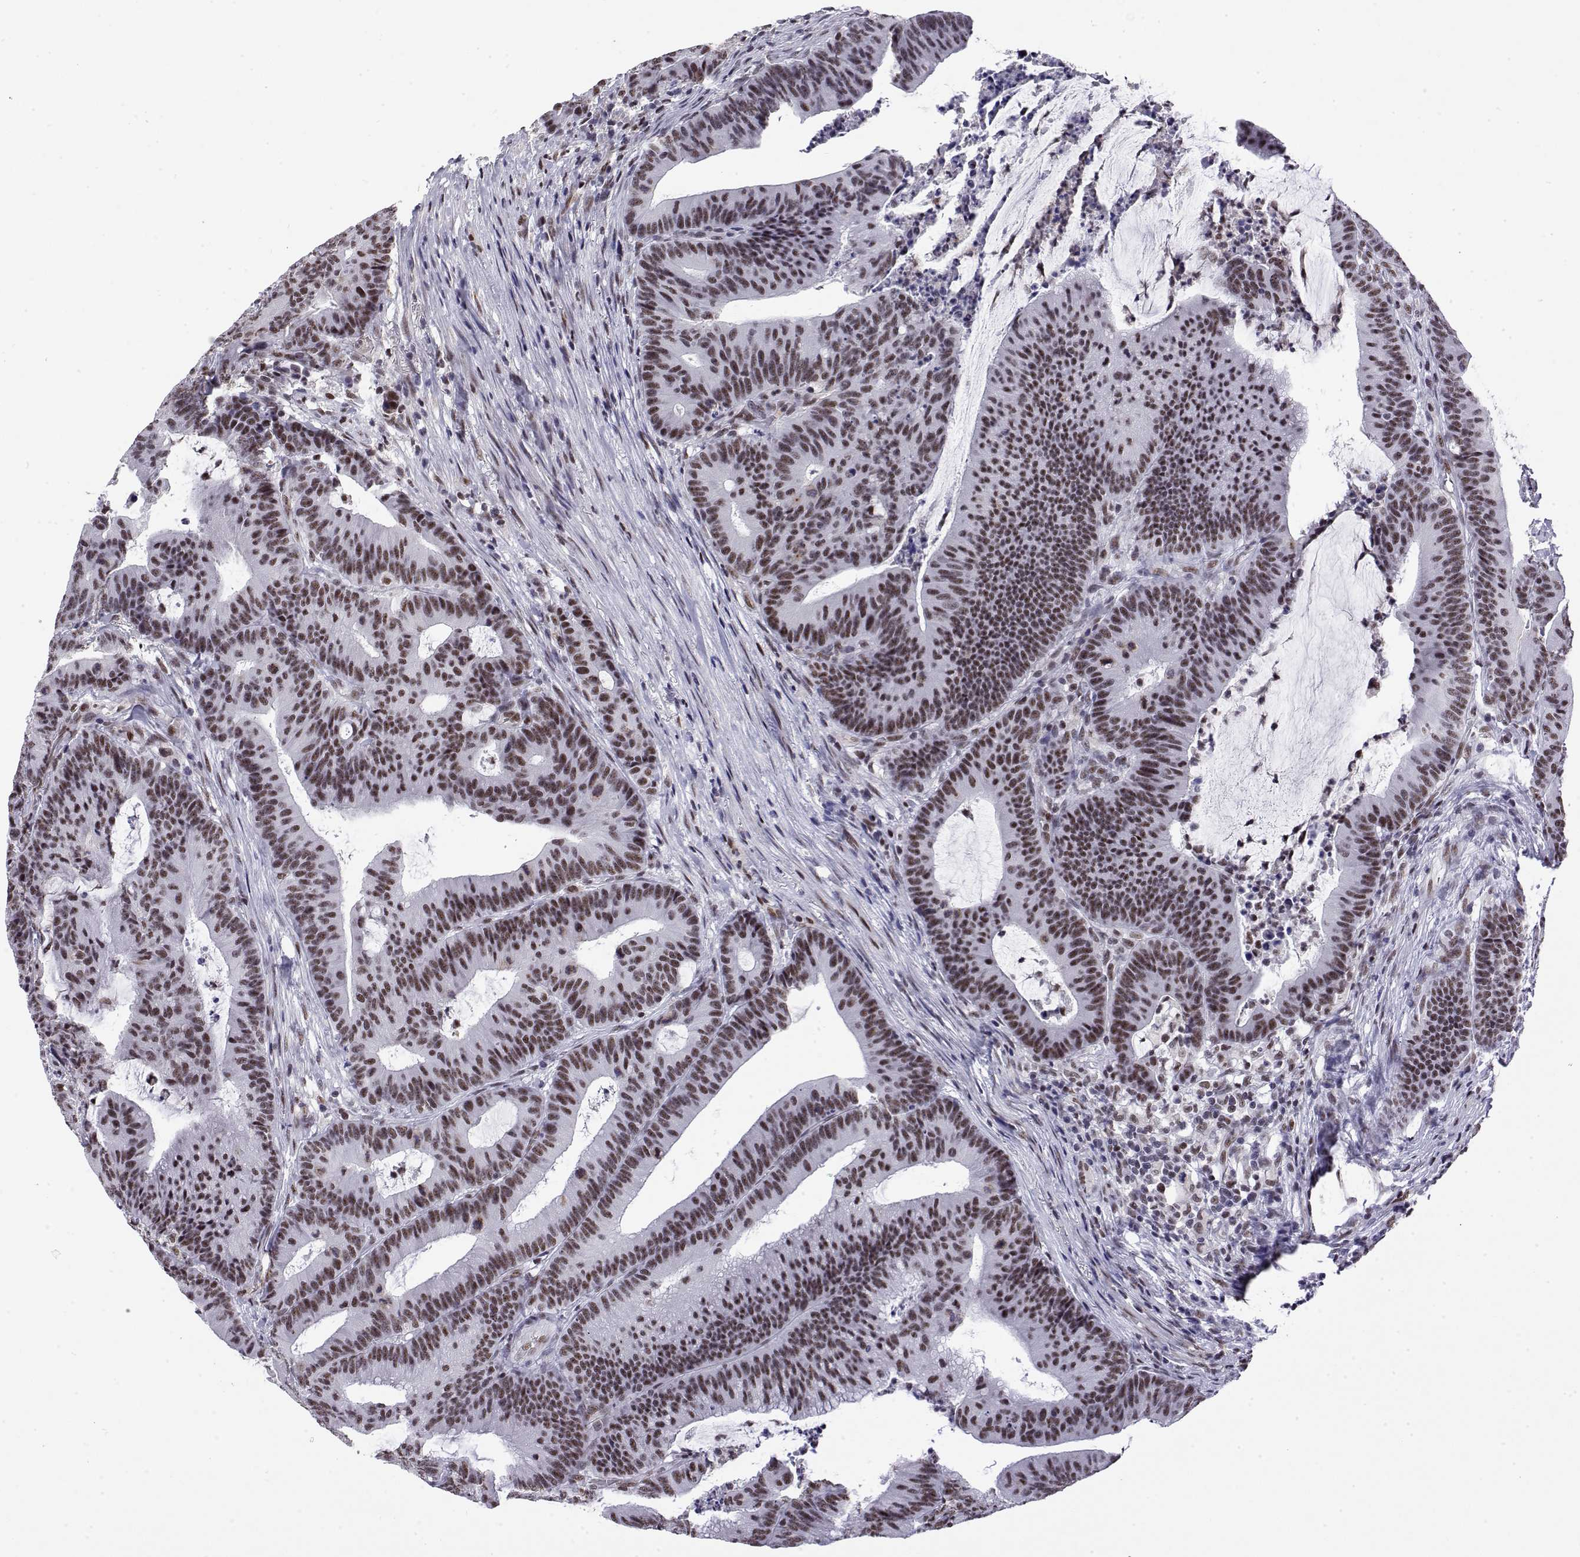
{"staining": {"intensity": "moderate", "quantity": ">75%", "location": "nuclear"}, "tissue": "colorectal cancer", "cell_type": "Tumor cells", "image_type": "cancer", "snomed": [{"axis": "morphology", "description": "Adenocarcinoma, NOS"}, {"axis": "topography", "description": "Colon"}], "caption": "This micrograph exhibits IHC staining of colorectal adenocarcinoma, with medium moderate nuclear positivity in about >75% of tumor cells.", "gene": "POLDIP3", "patient": {"sex": "female", "age": 78}}